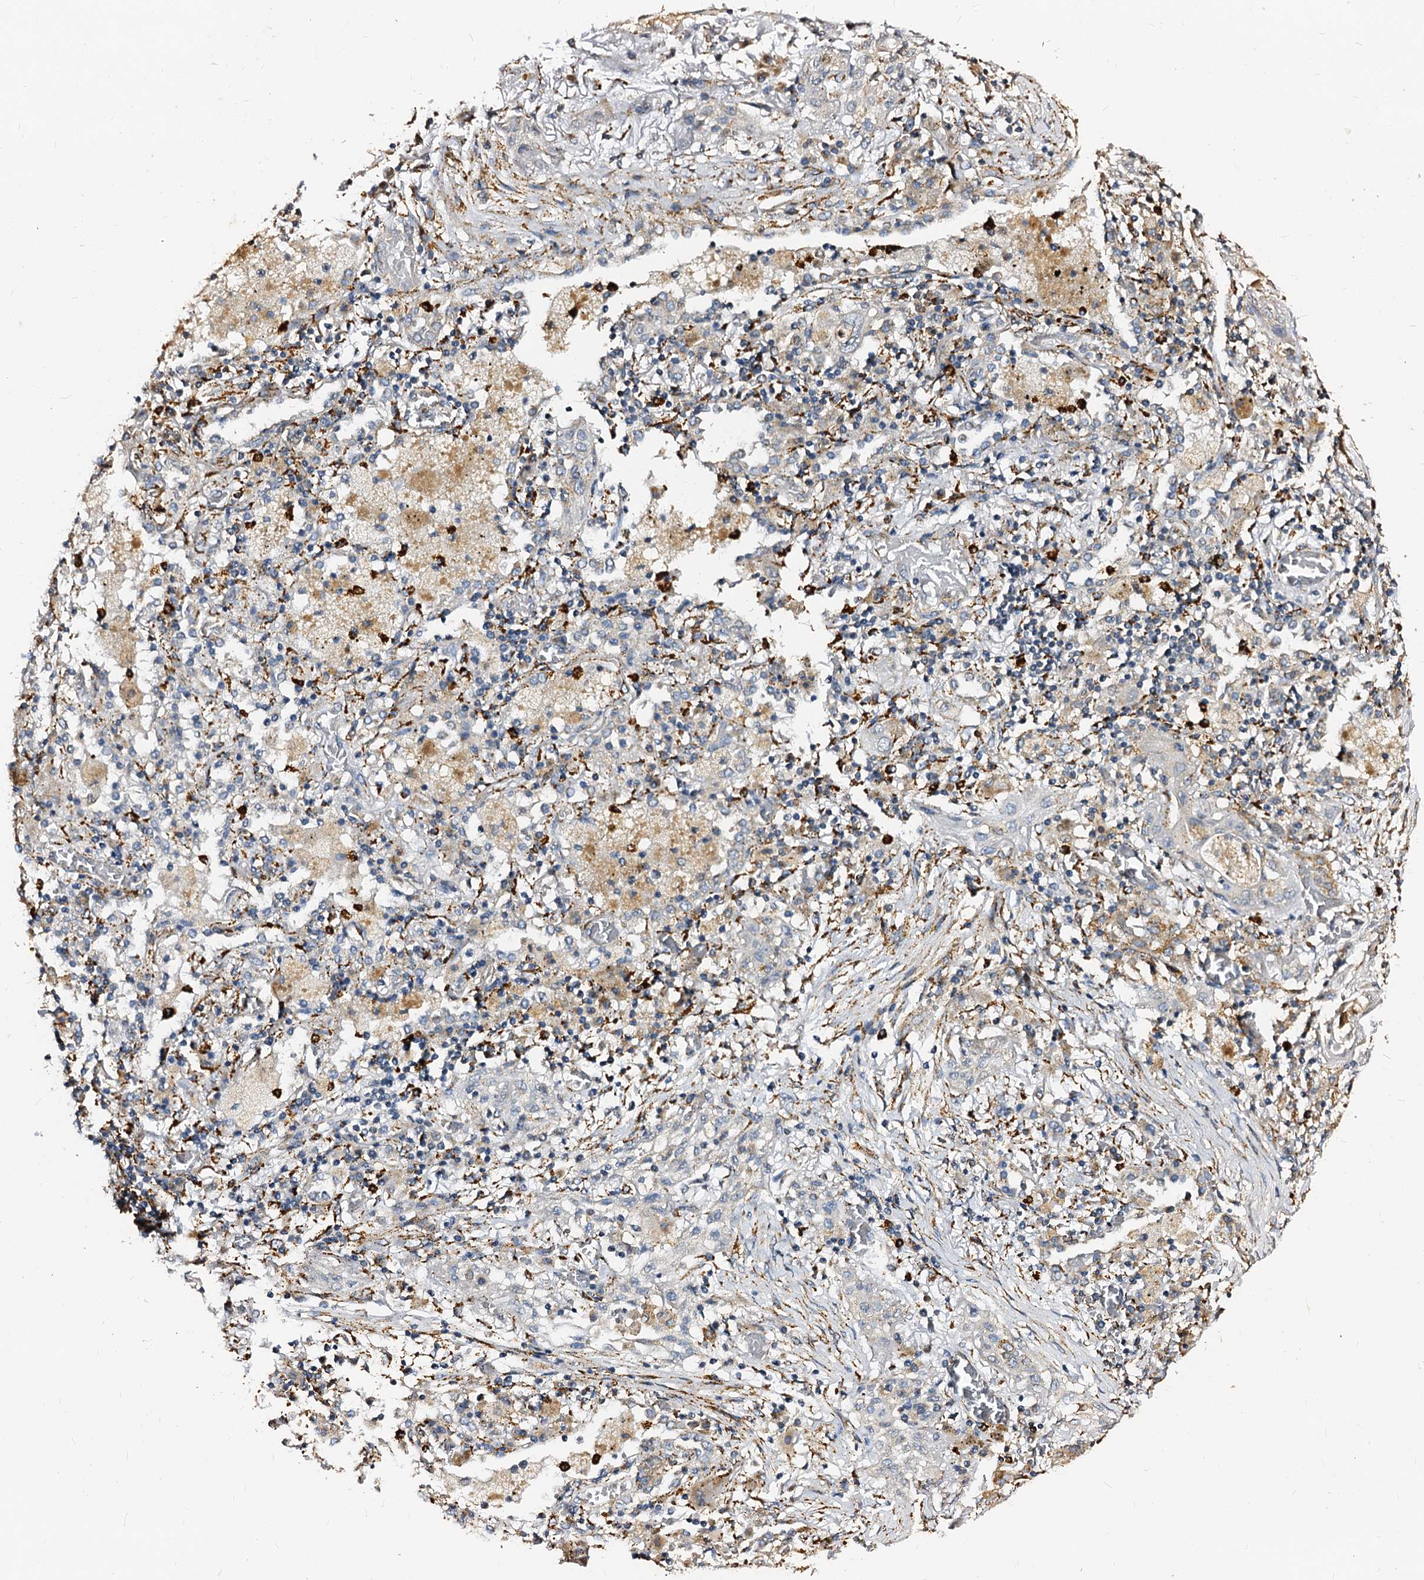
{"staining": {"intensity": "negative", "quantity": "none", "location": "none"}, "tissue": "lung cancer", "cell_type": "Tumor cells", "image_type": "cancer", "snomed": [{"axis": "morphology", "description": "Squamous cell carcinoma, NOS"}, {"axis": "topography", "description": "Lung"}], "caption": "Immunohistochemical staining of human lung squamous cell carcinoma exhibits no significant expression in tumor cells.", "gene": "MAOB", "patient": {"sex": "female", "age": 47}}